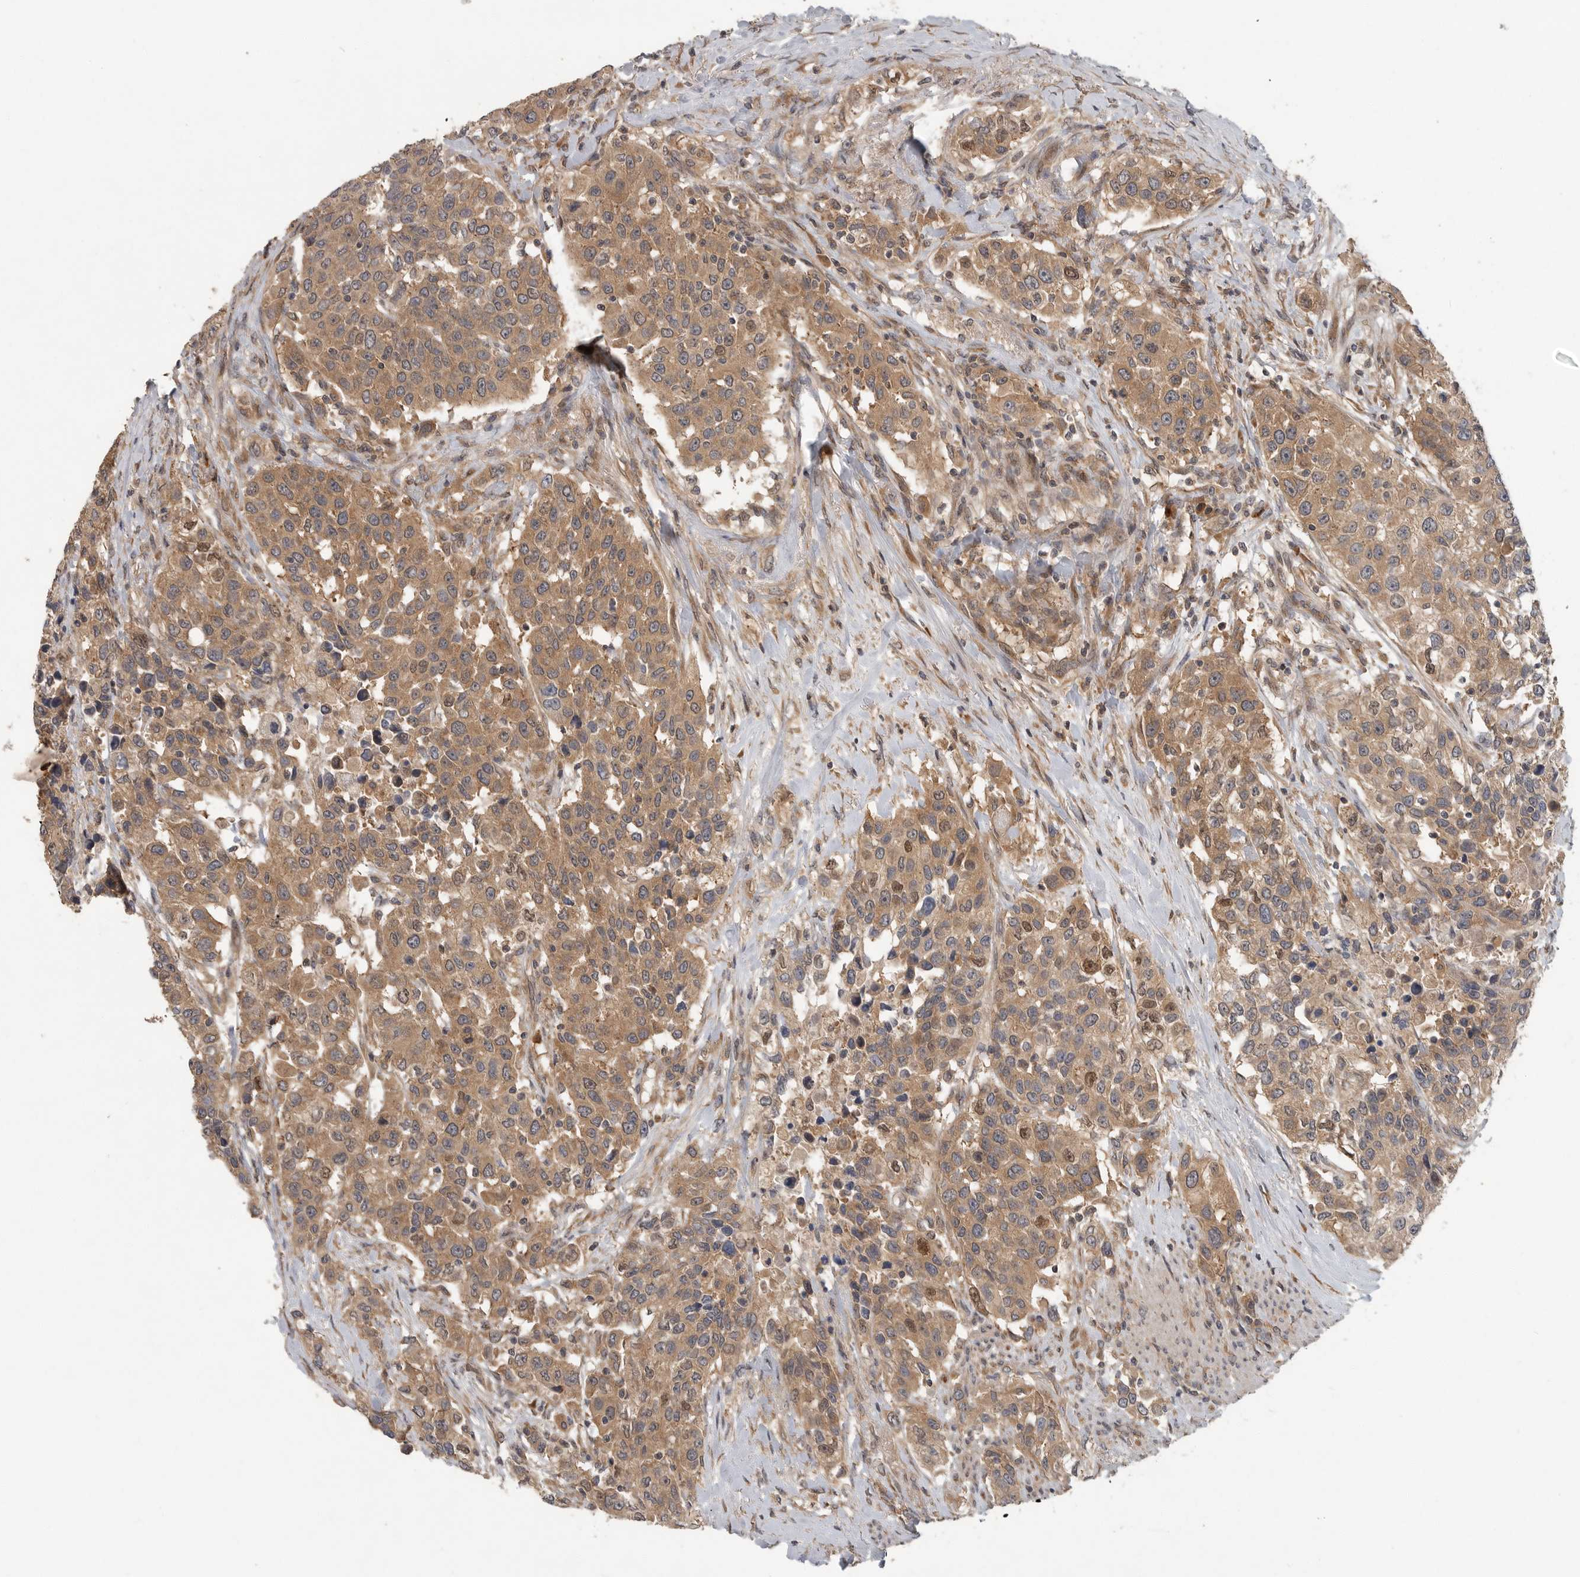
{"staining": {"intensity": "moderate", "quantity": ">75%", "location": "cytoplasmic/membranous,nuclear"}, "tissue": "urothelial cancer", "cell_type": "Tumor cells", "image_type": "cancer", "snomed": [{"axis": "morphology", "description": "Urothelial carcinoma, High grade"}, {"axis": "topography", "description": "Urinary bladder"}], "caption": "Moderate cytoplasmic/membranous and nuclear protein staining is seen in approximately >75% of tumor cells in high-grade urothelial carcinoma.", "gene": "OSBPL9", "patient": {"sex": "female", "age": 80}}